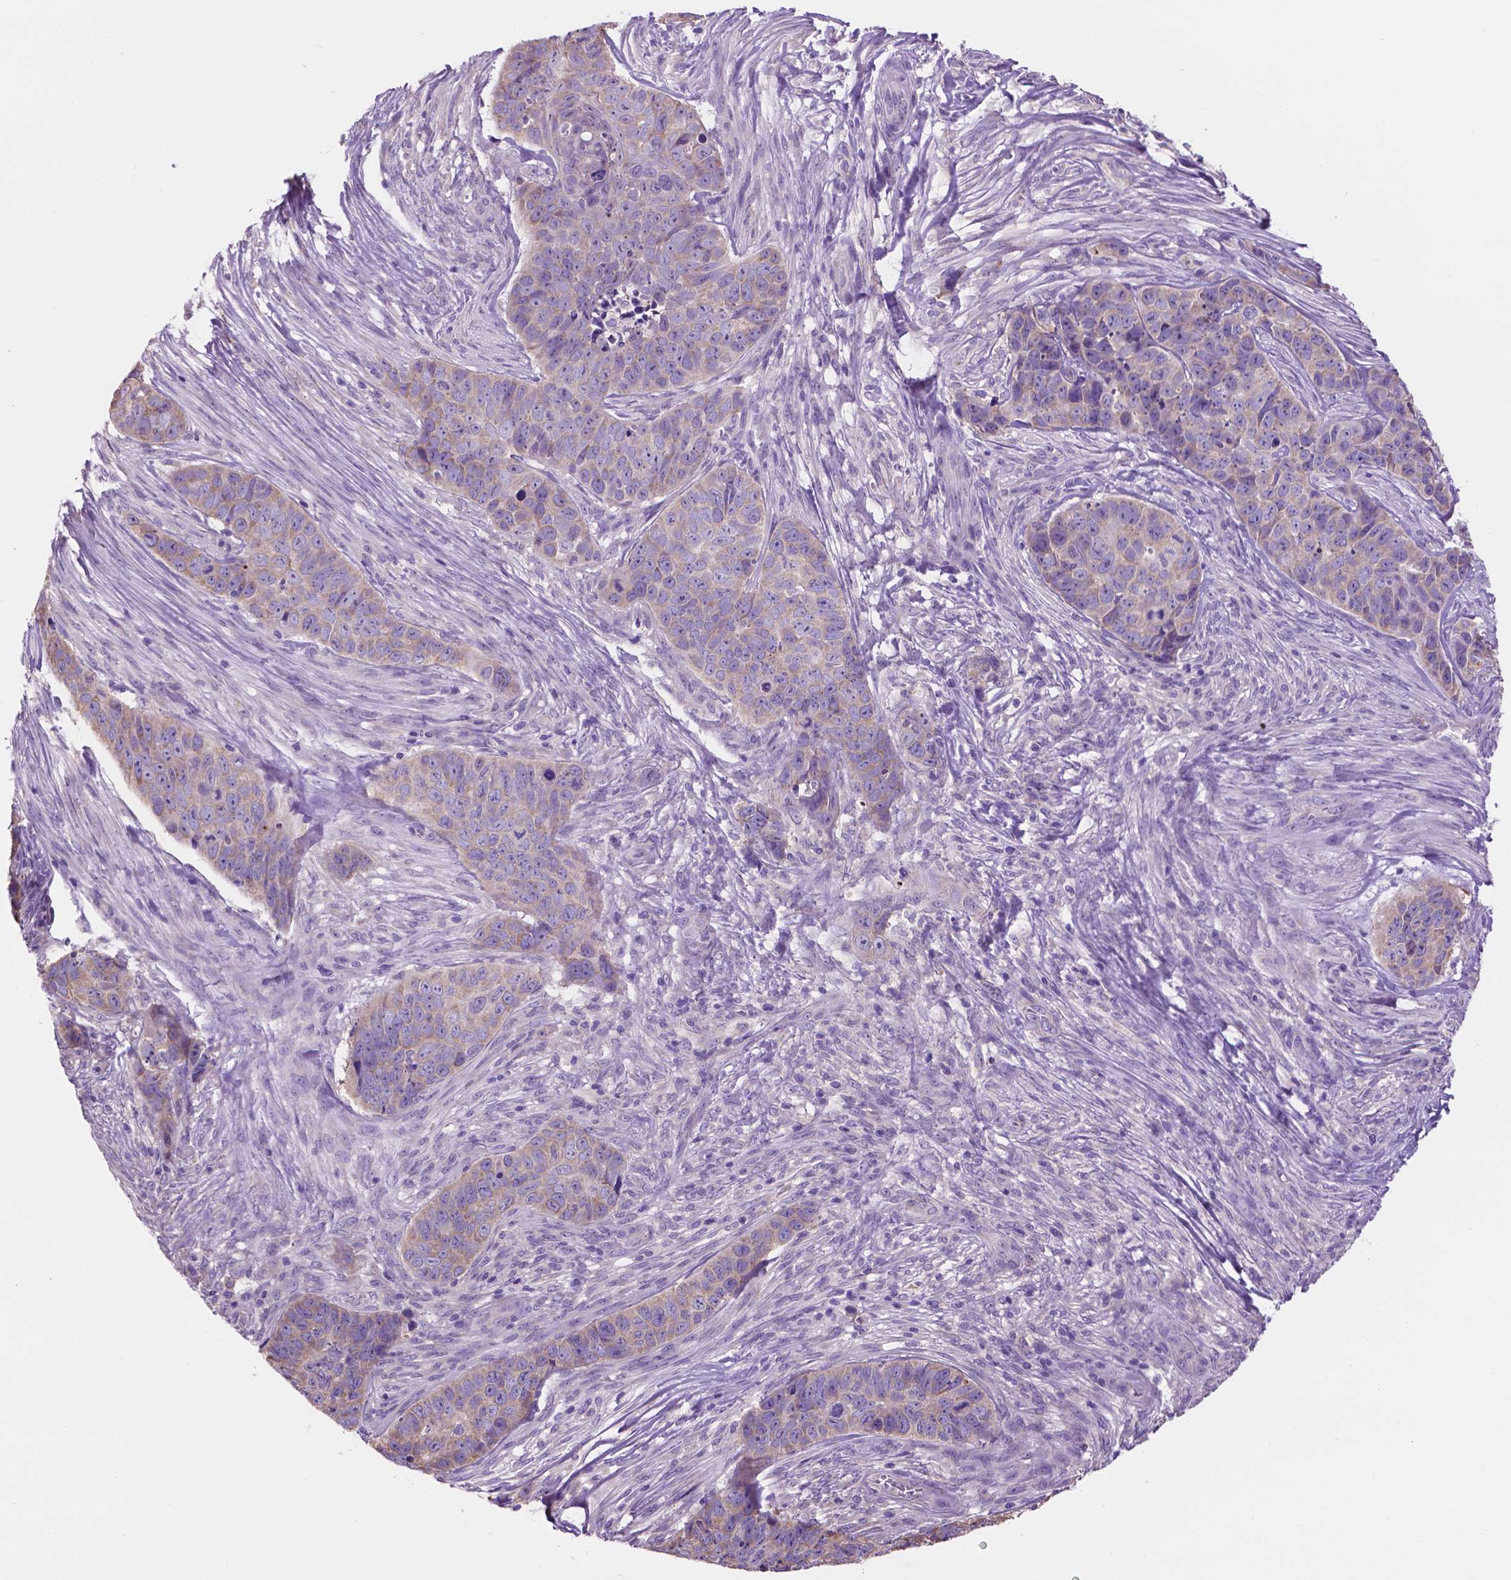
{"staining": {"intensity": "weak", "quantity": "25%-75%", "location": "cytoplasmic/membranous"}, "tissue": "skin cancer", "cell_type": "Tumor cells", "image_type": "cancer", "snomed": [{"axis": "morphology", "description": "Basal cell carcinoma"}, {"axis": "topography", "description": "Skin"}], "caption": "IHC of skin cancer (basal cell carcinoma) demonstrates low levels of weak cytoplasmic/membranous staining in about 25%-75% of tumor cells.", "gene": "SPDYA", "patient": {"sex": "female", "age": 82}}